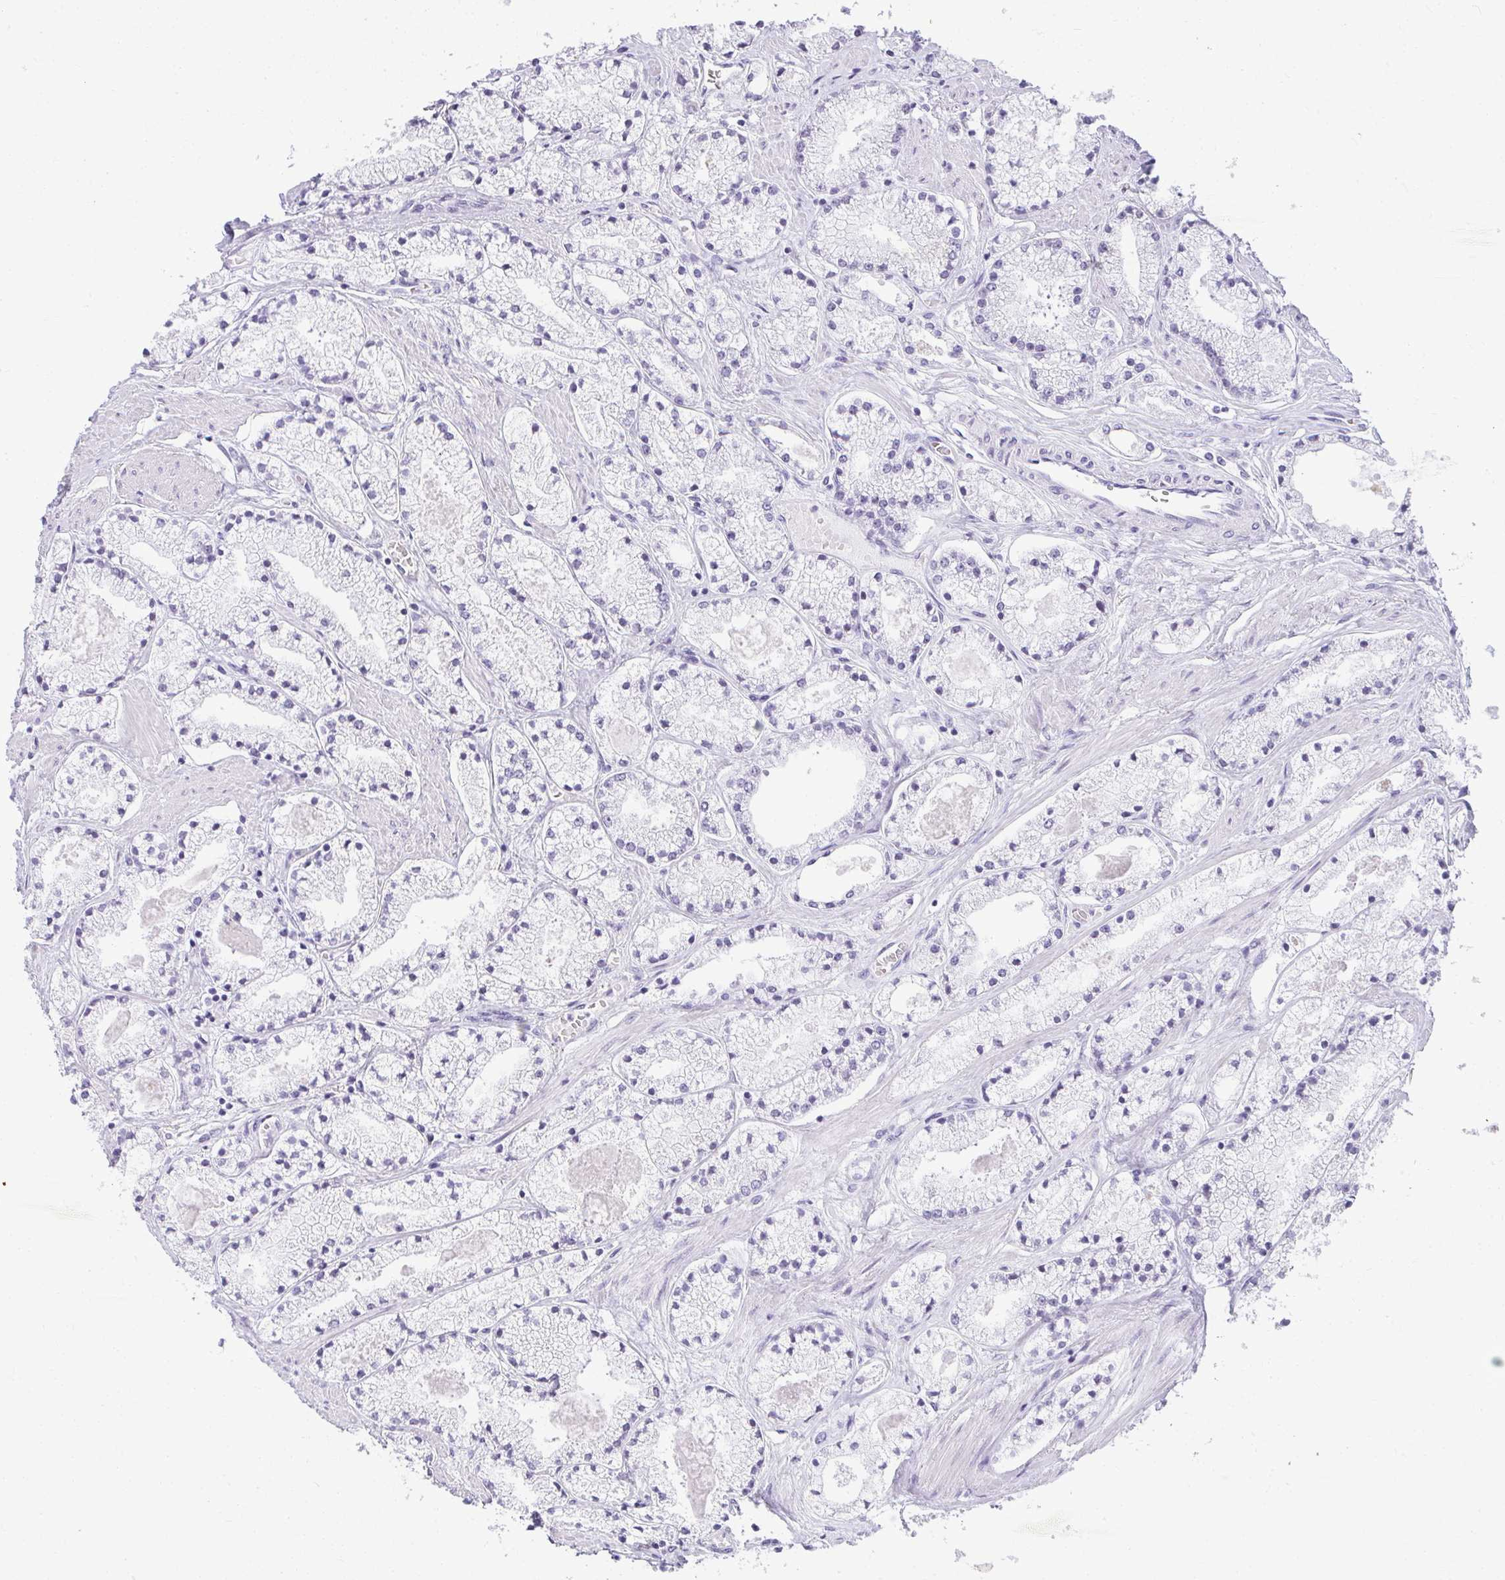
{"staining": {"intensity": "negative", "quantity": "none", "location": "none"}, "tissue": "prostate cancer", "cell_type": "Tumor cells", "image_type": "cancer", "snomed": [{"axis": "morphology", "description": "Adenocarcinoma, High grade"}, {"axis": "topography", "description": "Prostate"}], "caption": "DAB (3,3'-diaminobenzidine) immunohistochemical staining of human prostate cancer demonstrates no significant staining in tumor cells.", "gene": "PLA2G1B", "patient": {"sex": "male", "age": 63}}